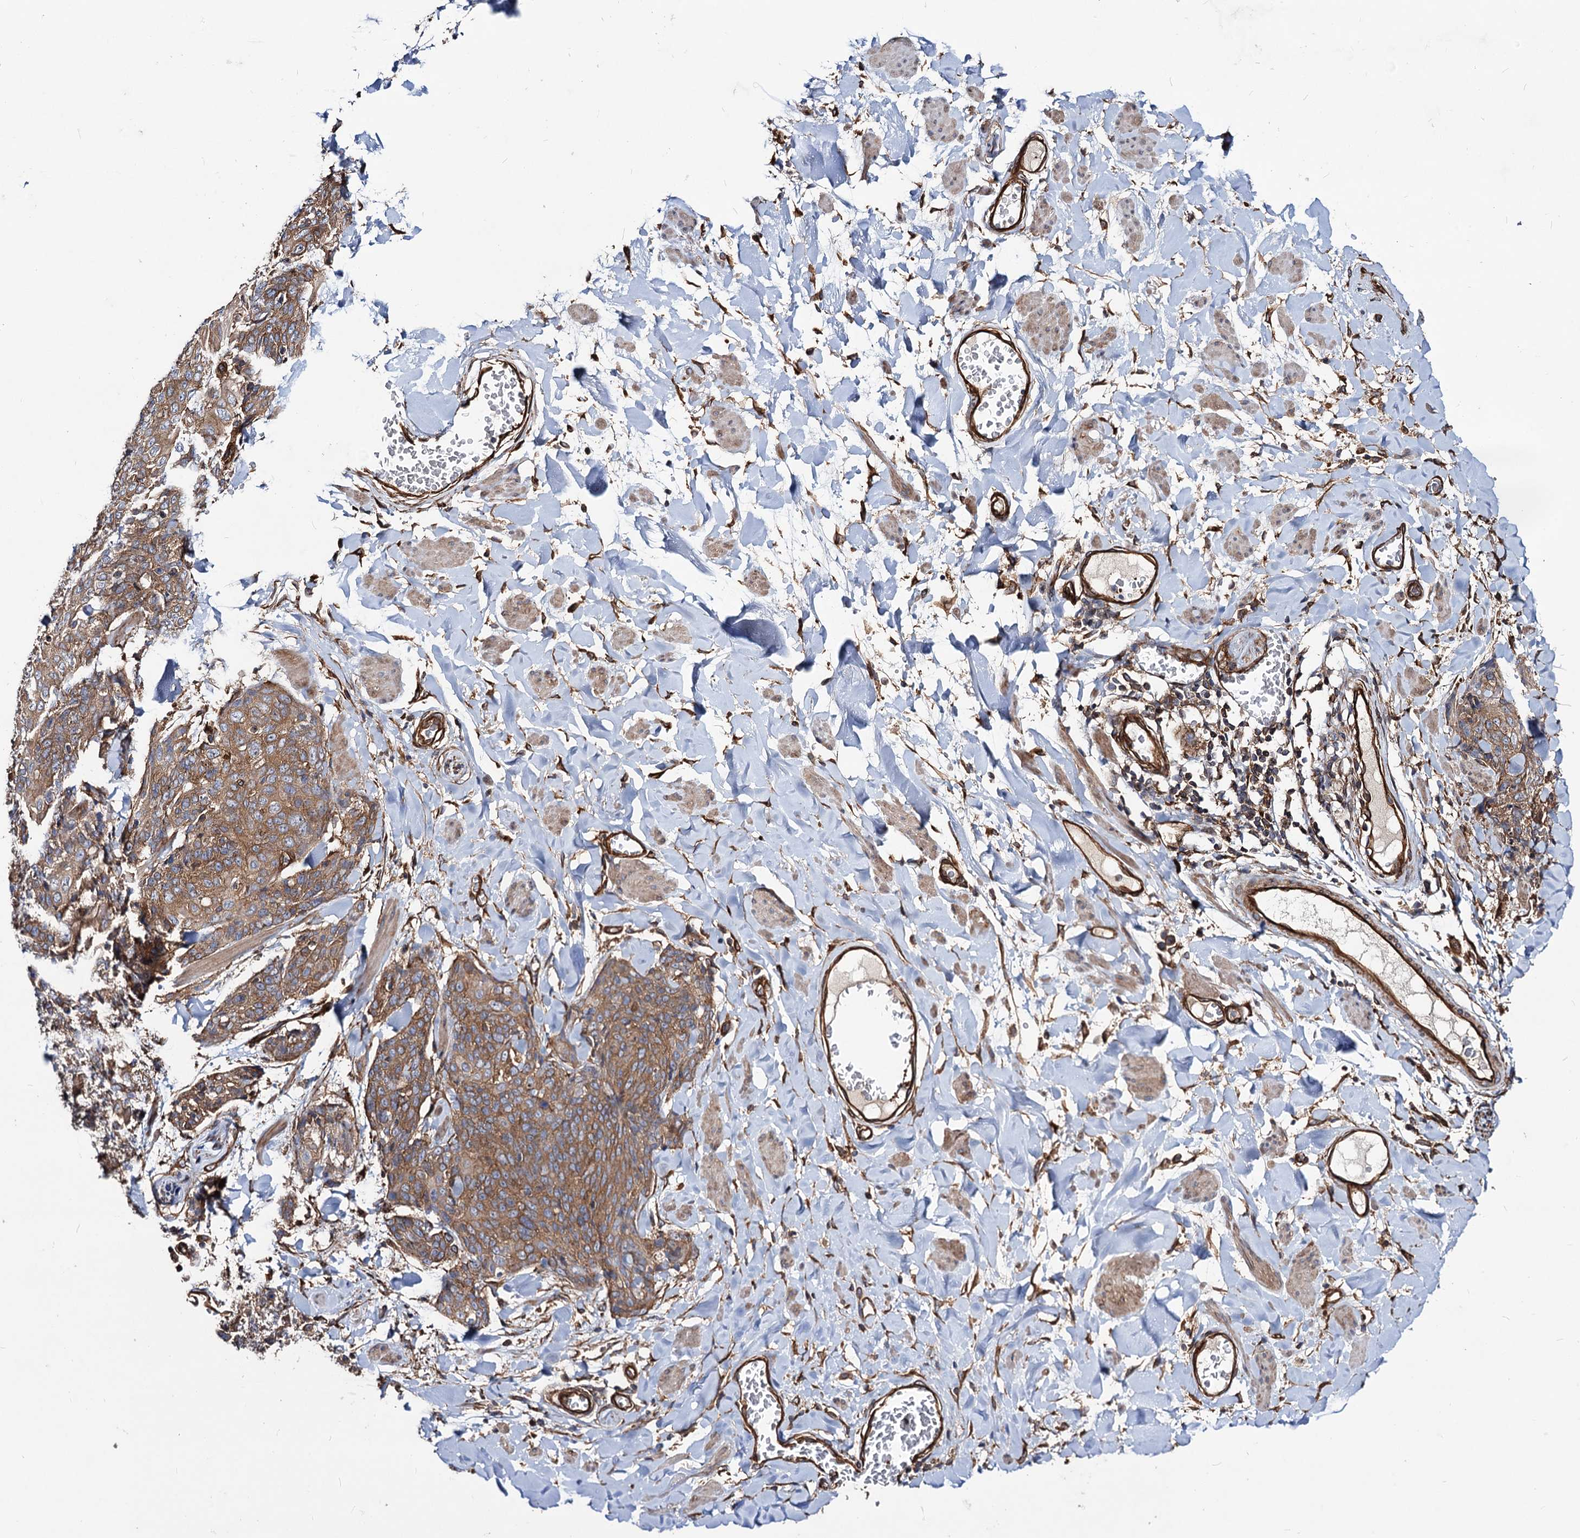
{"staining": {"intensity": "moderate", "quantity": ">75%", "location": "cytoplasmic/membranous"}, "tissue": "skin cancer", "cell_type": "Tumor cells", "image_type": "cancer", "snomed": [{"axis": "morphology", "description": "Squamous cell carcinoma, NOS"}, {"axis": "topography", "description": "Skin"}, {"axis": "topography", "description": "Vulva"}], "caption": "DAB immunohistochemical staining of skin squamous cell carcinoma reveals moderate cytoplasmic/membranous protein expression in about >75% of tumor cells.", "gene": "CIP2A", "patient": {"sex": "female", "age": 85}}